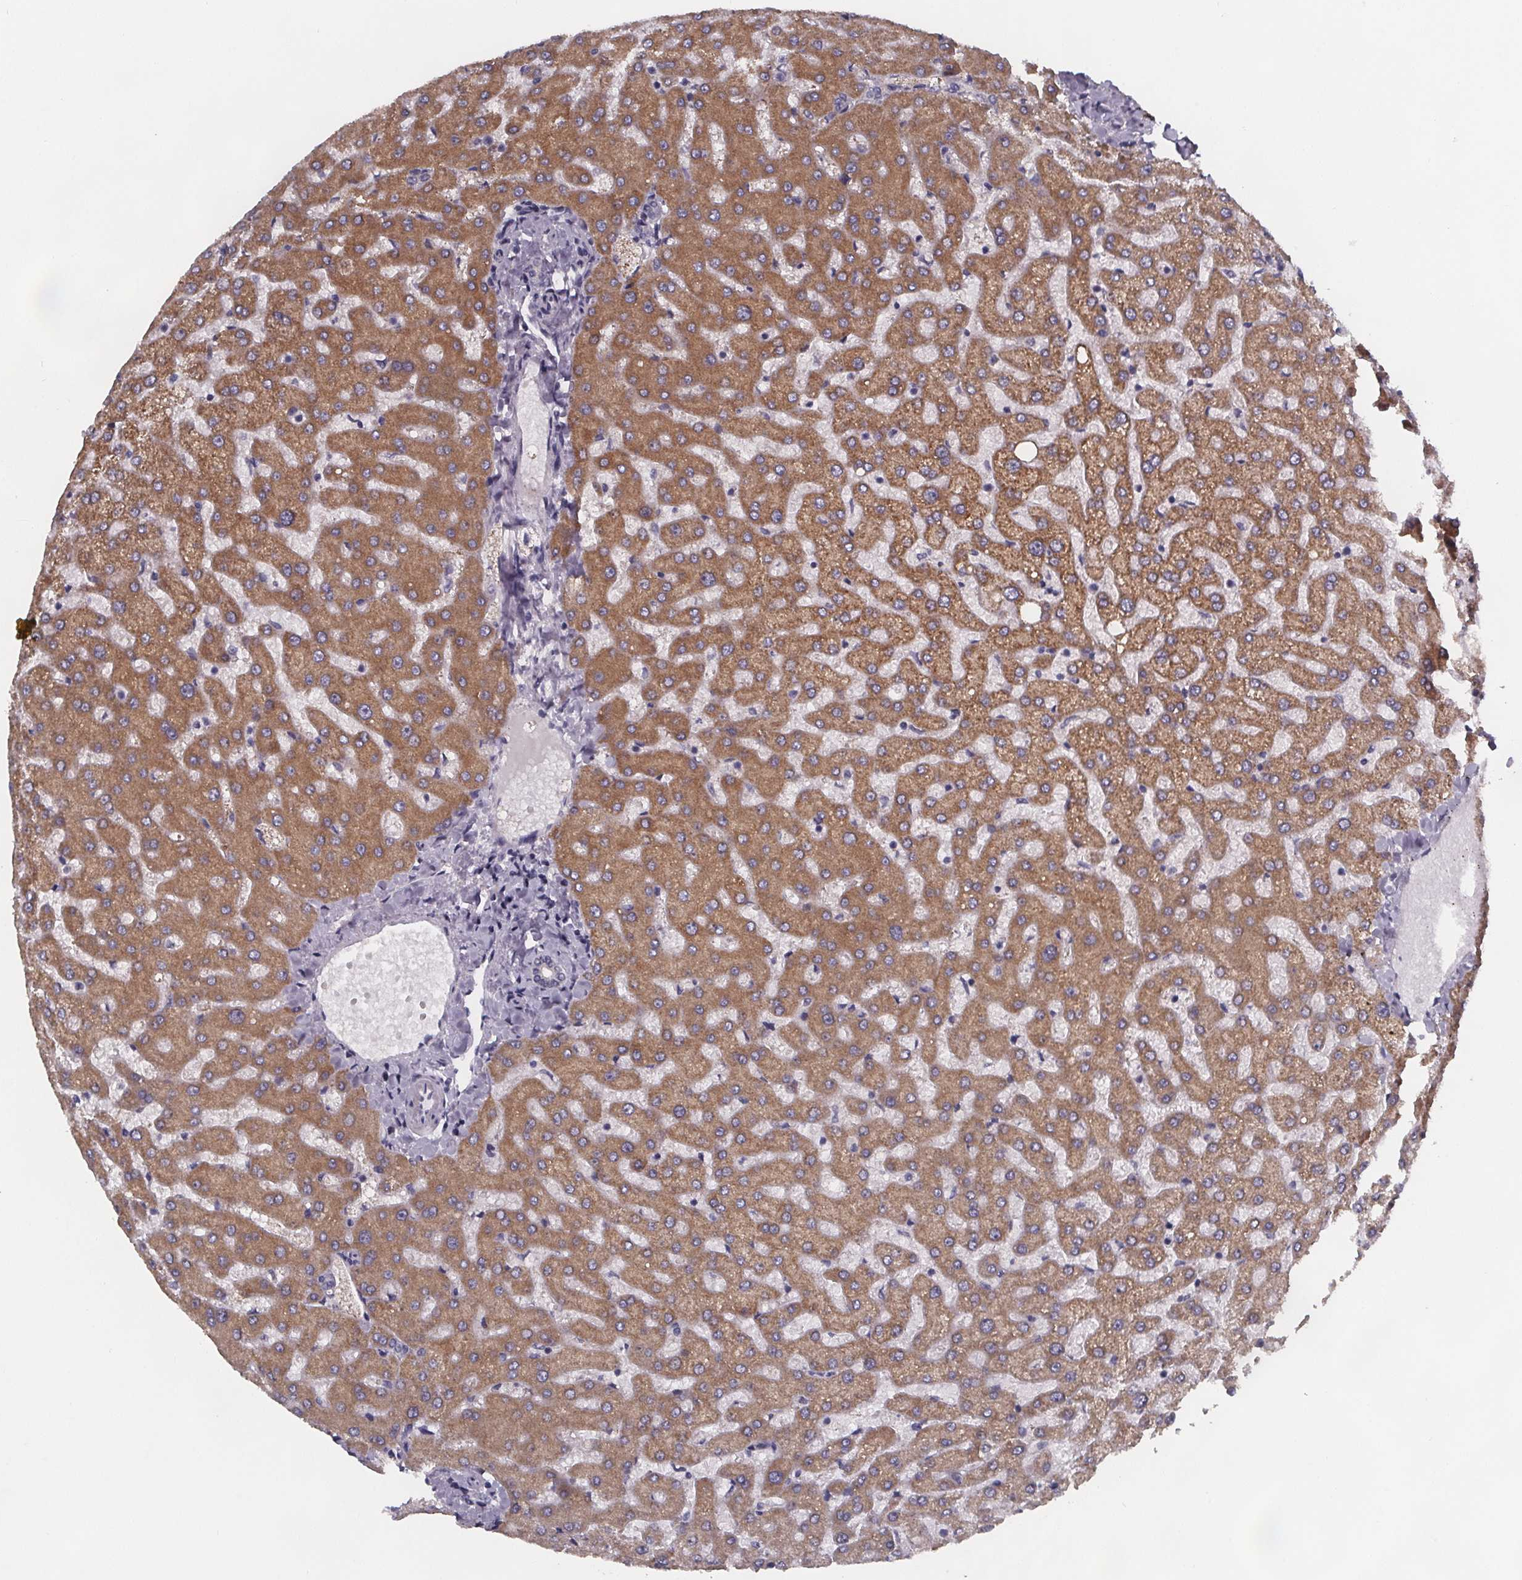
{"staining": {"intensity": "moderate", "quantity": ">75%", "location": "cytoplasmic/membranous"}, "tissue": "liver", "cell_type": "Cholangiocytes", "image_type": "normal", "snomed": [{"axis": "morphology", "description": "Normal tissue, NOS"}, {"axis": "topography", "description": "Liver"}], "caption": "Immunohistochemical staining of benign human liver demonstrates medium levels of moderate cytoplasmic/membranous positivity in about >75% of cholangiocytes. The staining was performed using DAB (3,3'-diaminobenzidine) to visualize the protein expression in brown, while the nuclei were stained in blue with hematoxylin (Magnification: 20x).", "gene": "PAH", "patient": {"sex": "female", "age": 50}}